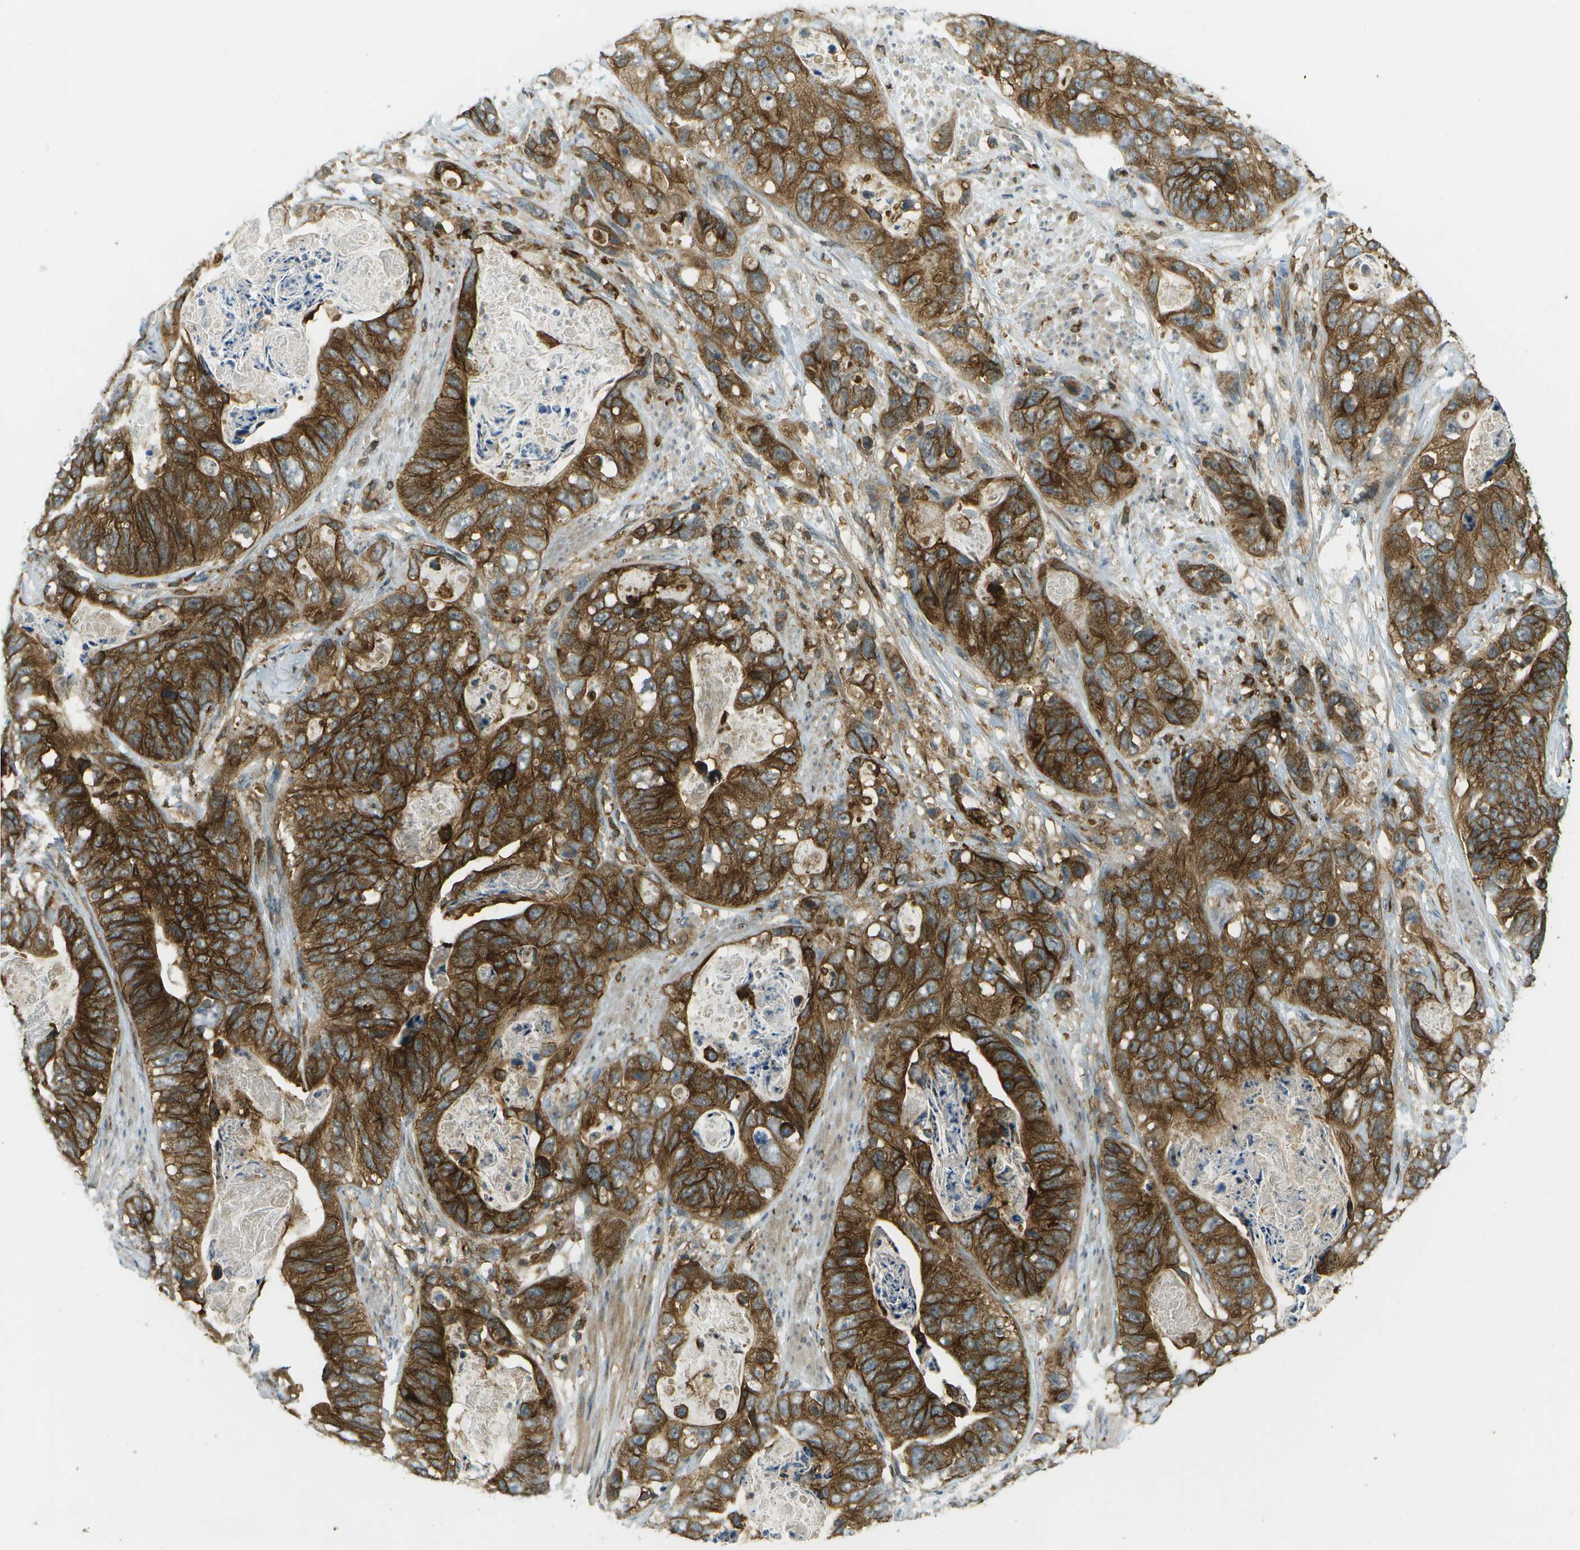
{"staining": {"intensity": "strong", "quantity": ">75%", "location": "cytoplasmic/membranous"}, "tissue": "stomach cancer", "cell_type": "Tumor cells", "image_type": "cancer", "snomed": [{"axis": "morphology", "description": "Adenocarcinoma, NOS"}, {"axis": "topography", "description": "Stomach"}], "caption": "Brown immunohistochemical staining in human adenocarcinoma (stomach) demonstrates strong cytoplasmic/membranous positivity in approximately >75% of tumor cells.", "gene": "TMTC1", "patient": {"sex": "female", "age": 89}}